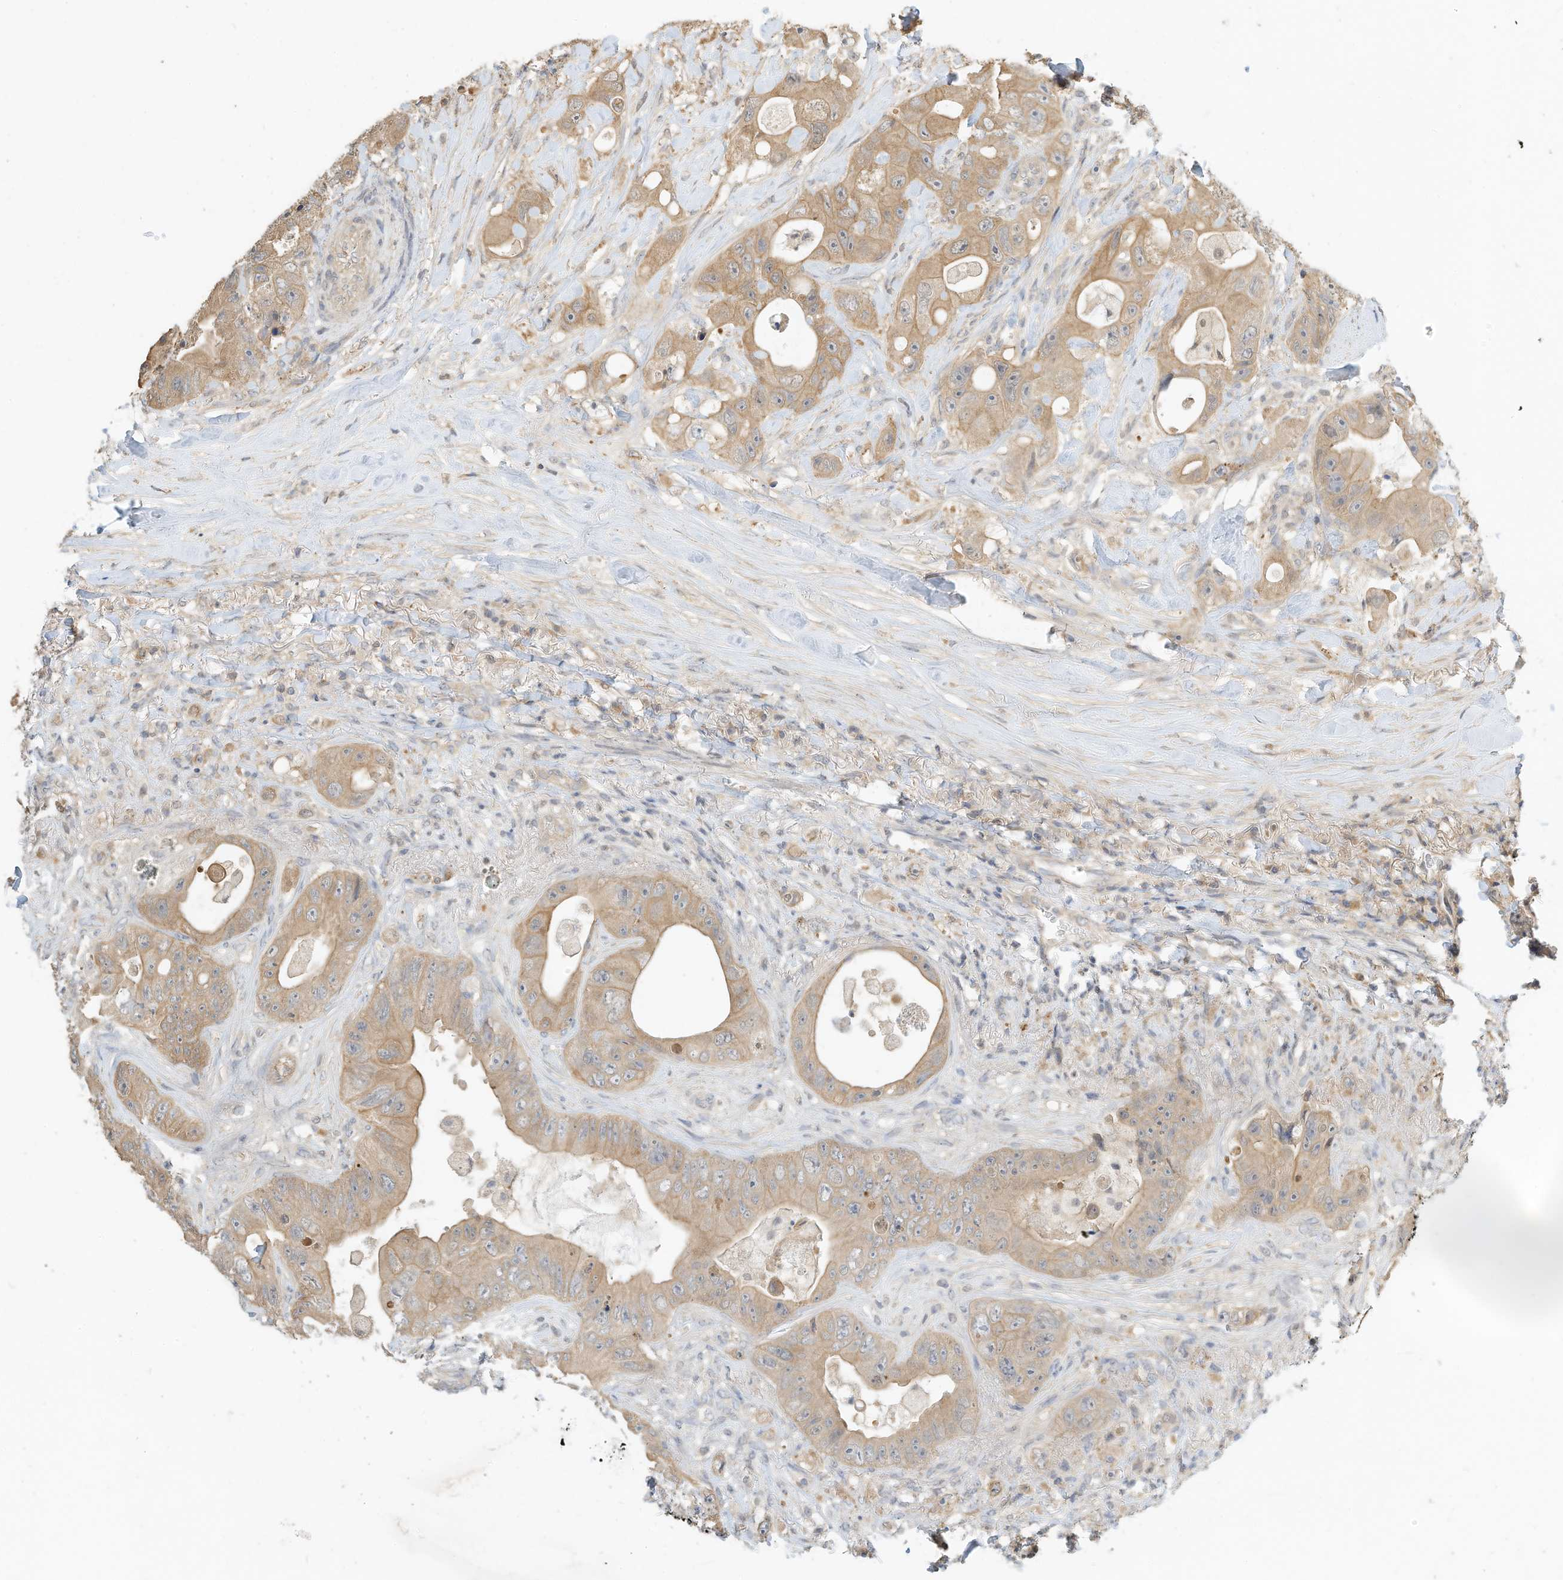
{"staining": {"intensity": "moderate", "quantity": ">75%", "location": "cytoplasmic/membranous"}, "tissue": "colorectal cancer", "cell_type": "Tumor cells", "image_type": "cancer", "snomed": [{"axis": "morphology", "description": "Adenocarcinoma, NOS"}, {"axis": "topography", "description": "Colon"}], "caption": "Colorectal cancer stained with a brown dye shows moderate cytoplasmic/membranous positive staining in approximately >75% of tumor cells.", "gene": "OFD1", "patient": {"sex": "female", "age": 46}}